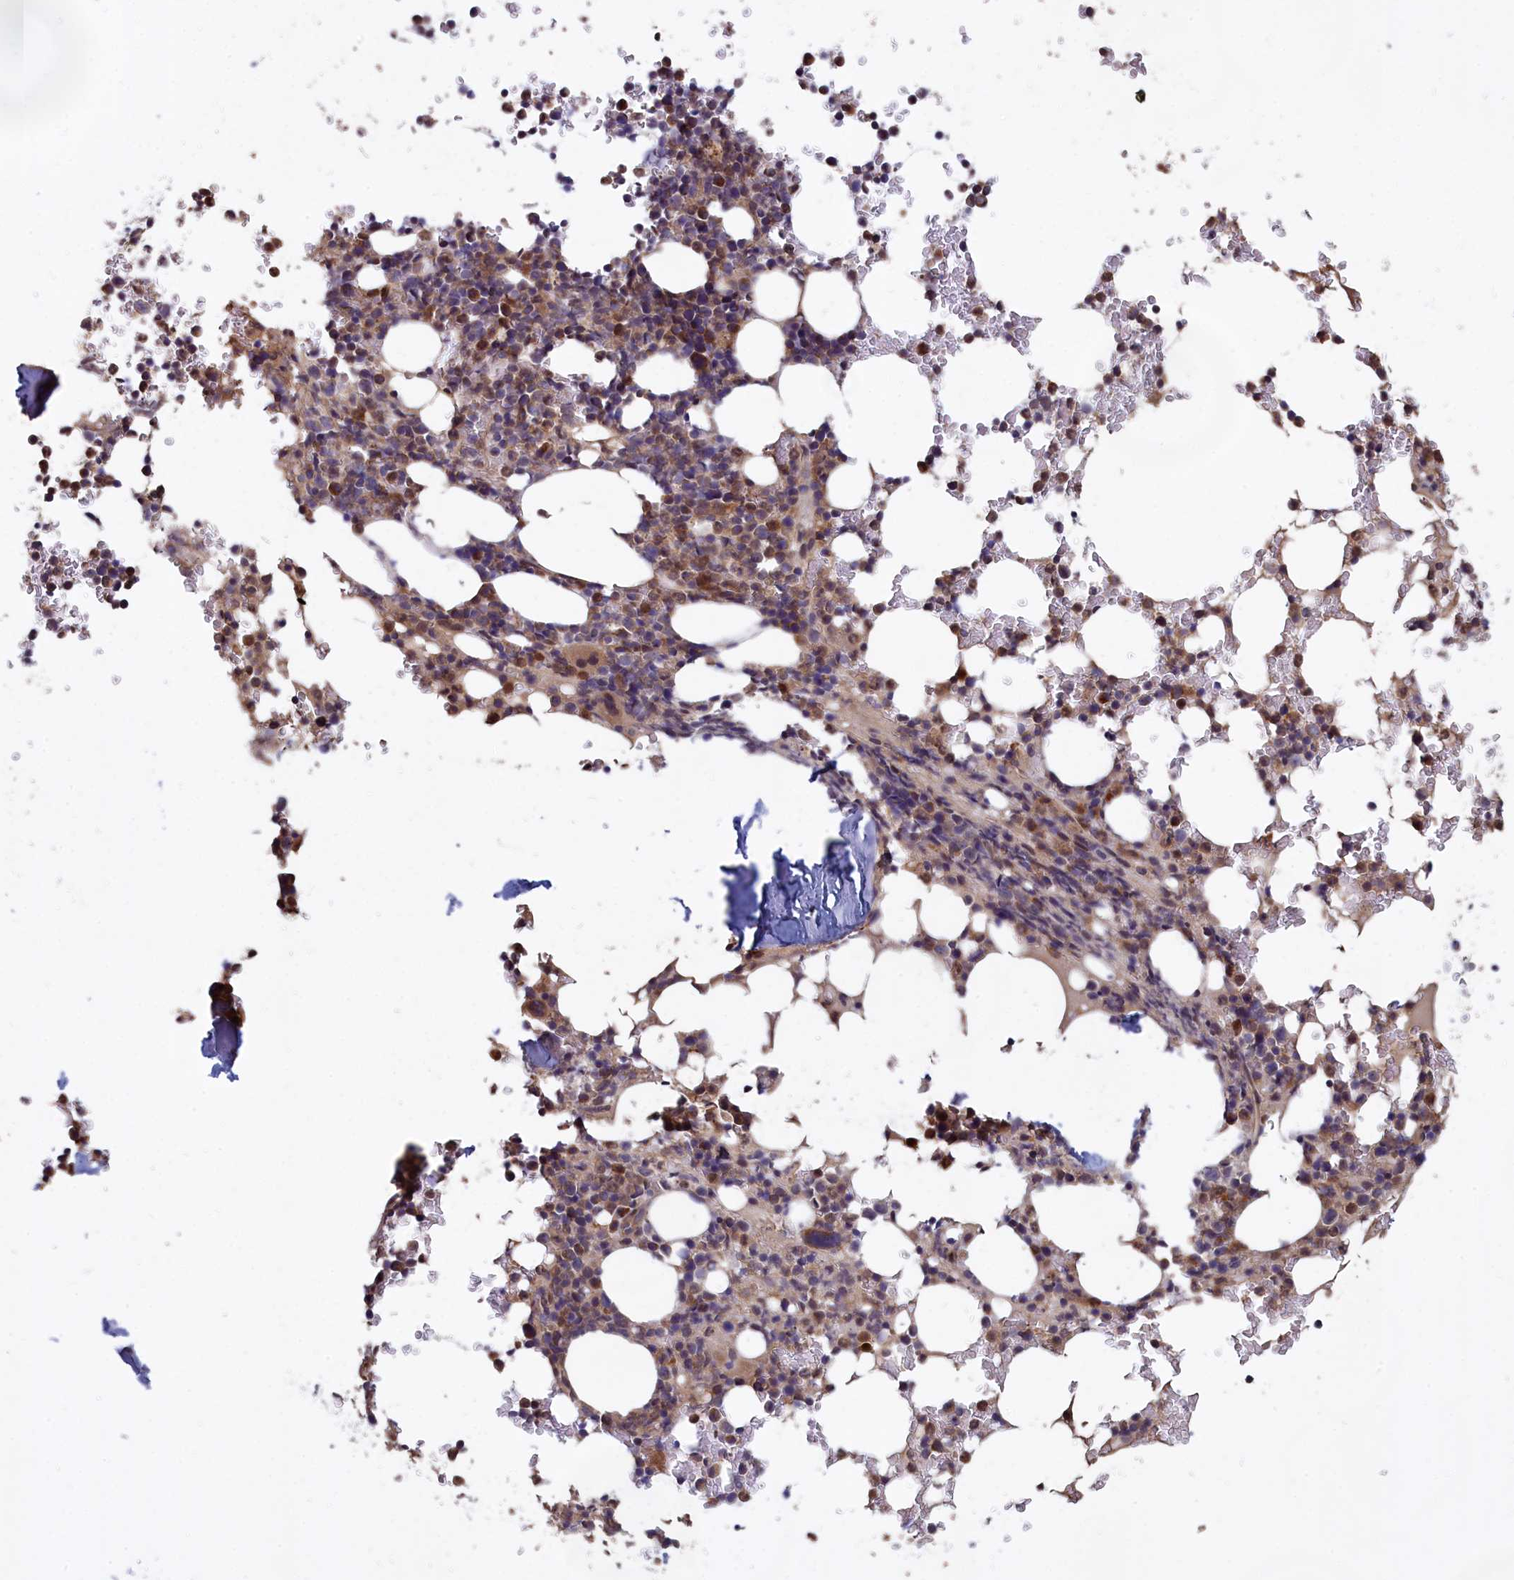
{"staining": {"intensity": "moderate", "quantity": "25%-75%", "location": "cytoplasmic/membranous"}, "tissue": "bone marrow", "cell_type": "Hematopoietic cells", "image_type": "normal", "snomed": [{"axis": "morphology", "description": "Normal tissue, NOS"}, {"axis": "topography", "description": "Bone marrow"}], "caption": "About 25%-75% of hematopoietic cells in unremarkable human bone marrow show moderate cytoplasmic/membranous protein expression as visualized by brown immunohistochemical staining.", "gene": "EPB41L4B", "patient": {"sex": "male", "age": 58}}